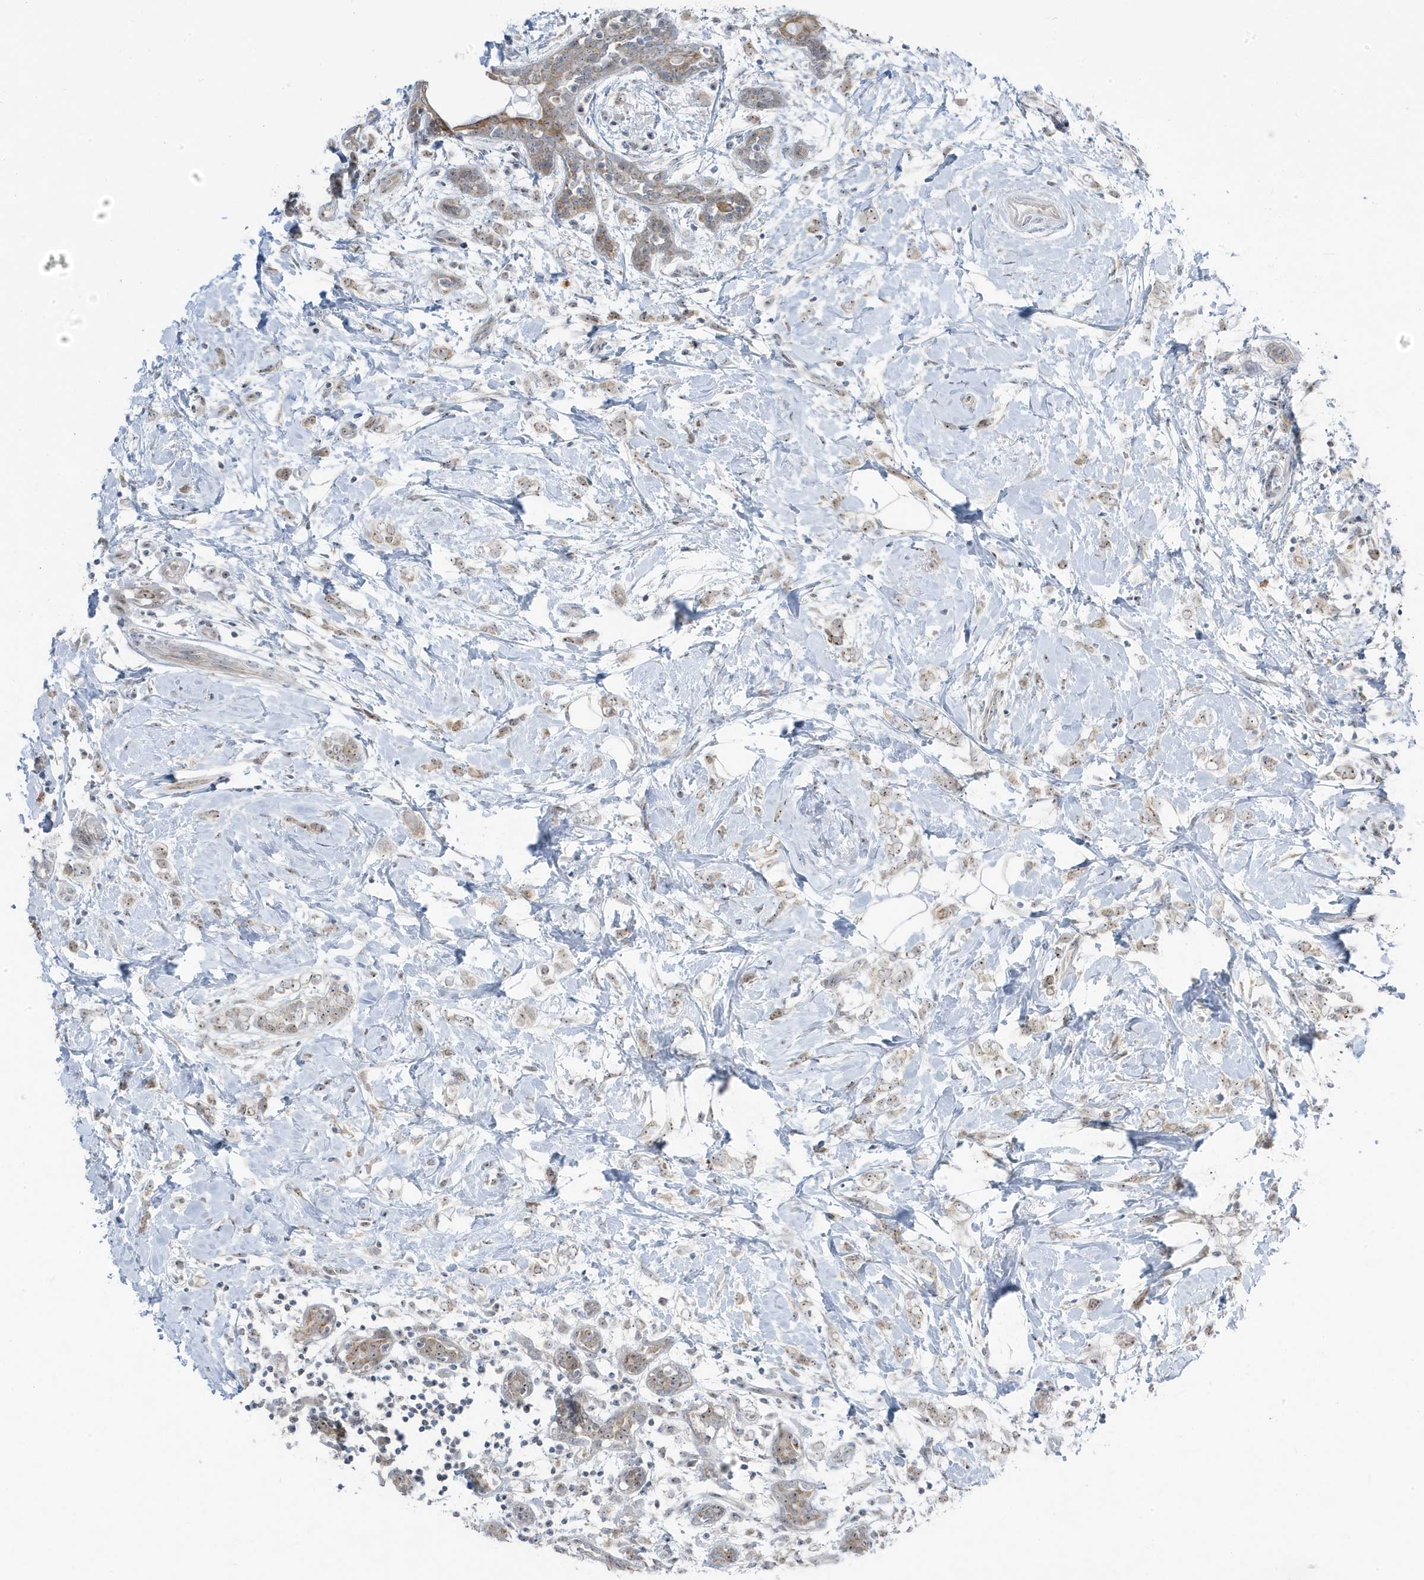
{"staining": {"intensity": "weak", "quantity": "25%-75%", "location": "nuclear"}, "tissue": "breast cancer", "cell_type": "Tumor cells", "image_type": "cancer", "snomed": [{"axis": "morphology", "description": "Normal tissue, NOS"}, {"axis": "morphology", "description": "Lobular carcinoma"}, {"axis": "topography", "description": "Breast"}], "caption": "Immunohistochemistry (IHC) staining of breast lobular carcinoma, which displays low levels of weak nuclear expression in about 25%-75% of tumor cells indicating weak nuclear protein positivity. The staining was performed using DAB (brown) for protein detection and nuclei were counterstained in hematoxylin (blue).", "gene": "TSEN15", "patient": {"sex": "female", "age": 47}}